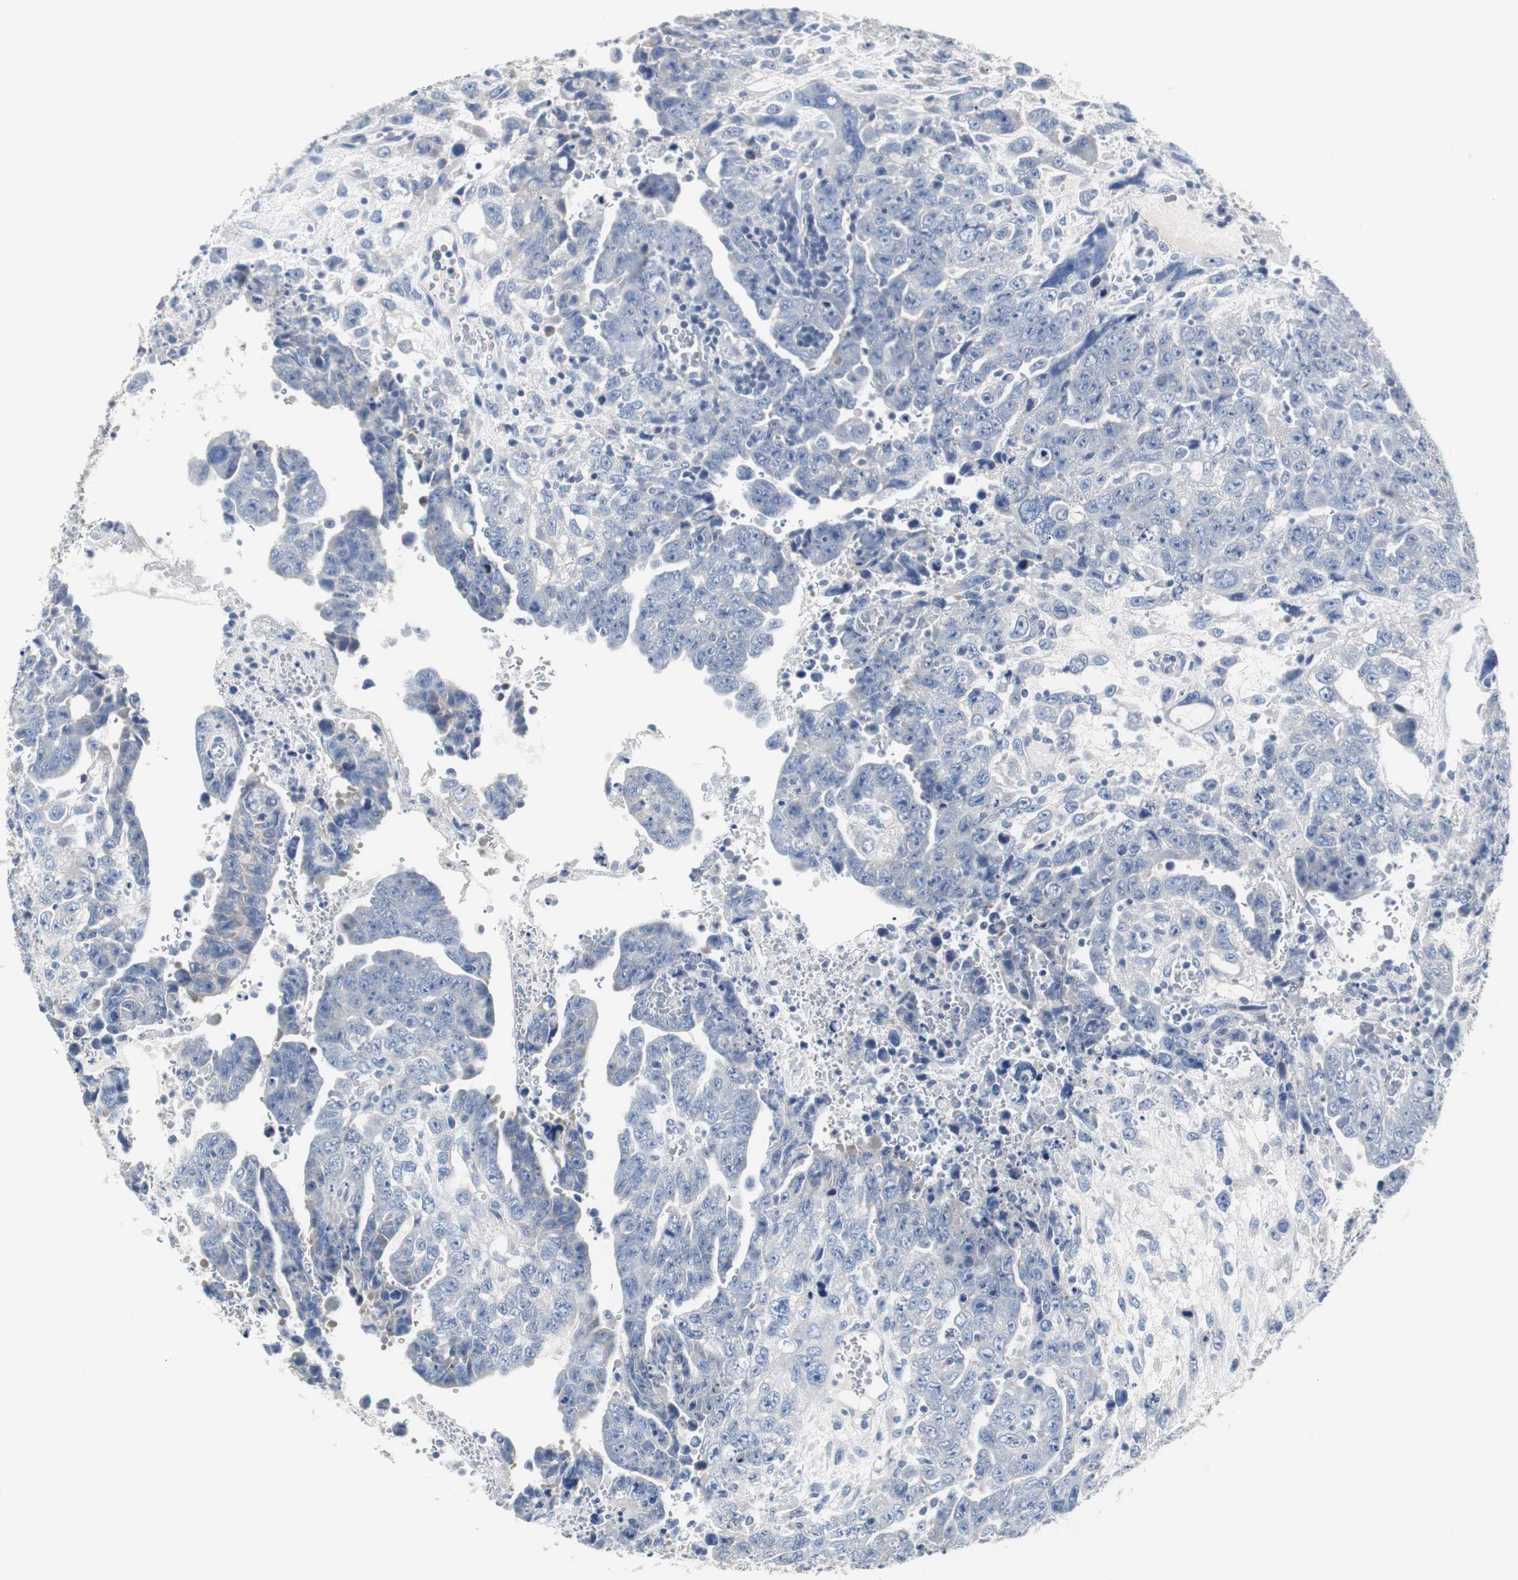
{"staining": {"intensity": "negative", "quantity": "none", "location": "none"}, "tissue": "testis cancer", "cell_type": "Tumor cells", "image_type": "cancer", "snomed": [{"axis": "morphology", "description": "Carcinoma, Embryonal, NOS"}, {"axis": "topography", "description": "Testis"}], "caption": "Immunohistochemistry histopathology image of human embryonal carcinoma (testis) stained for a protein (brown), which exhibits no staining in tumor cells.", "gene": "PCK1", "patient": {"sex": "male", "age": 28}}